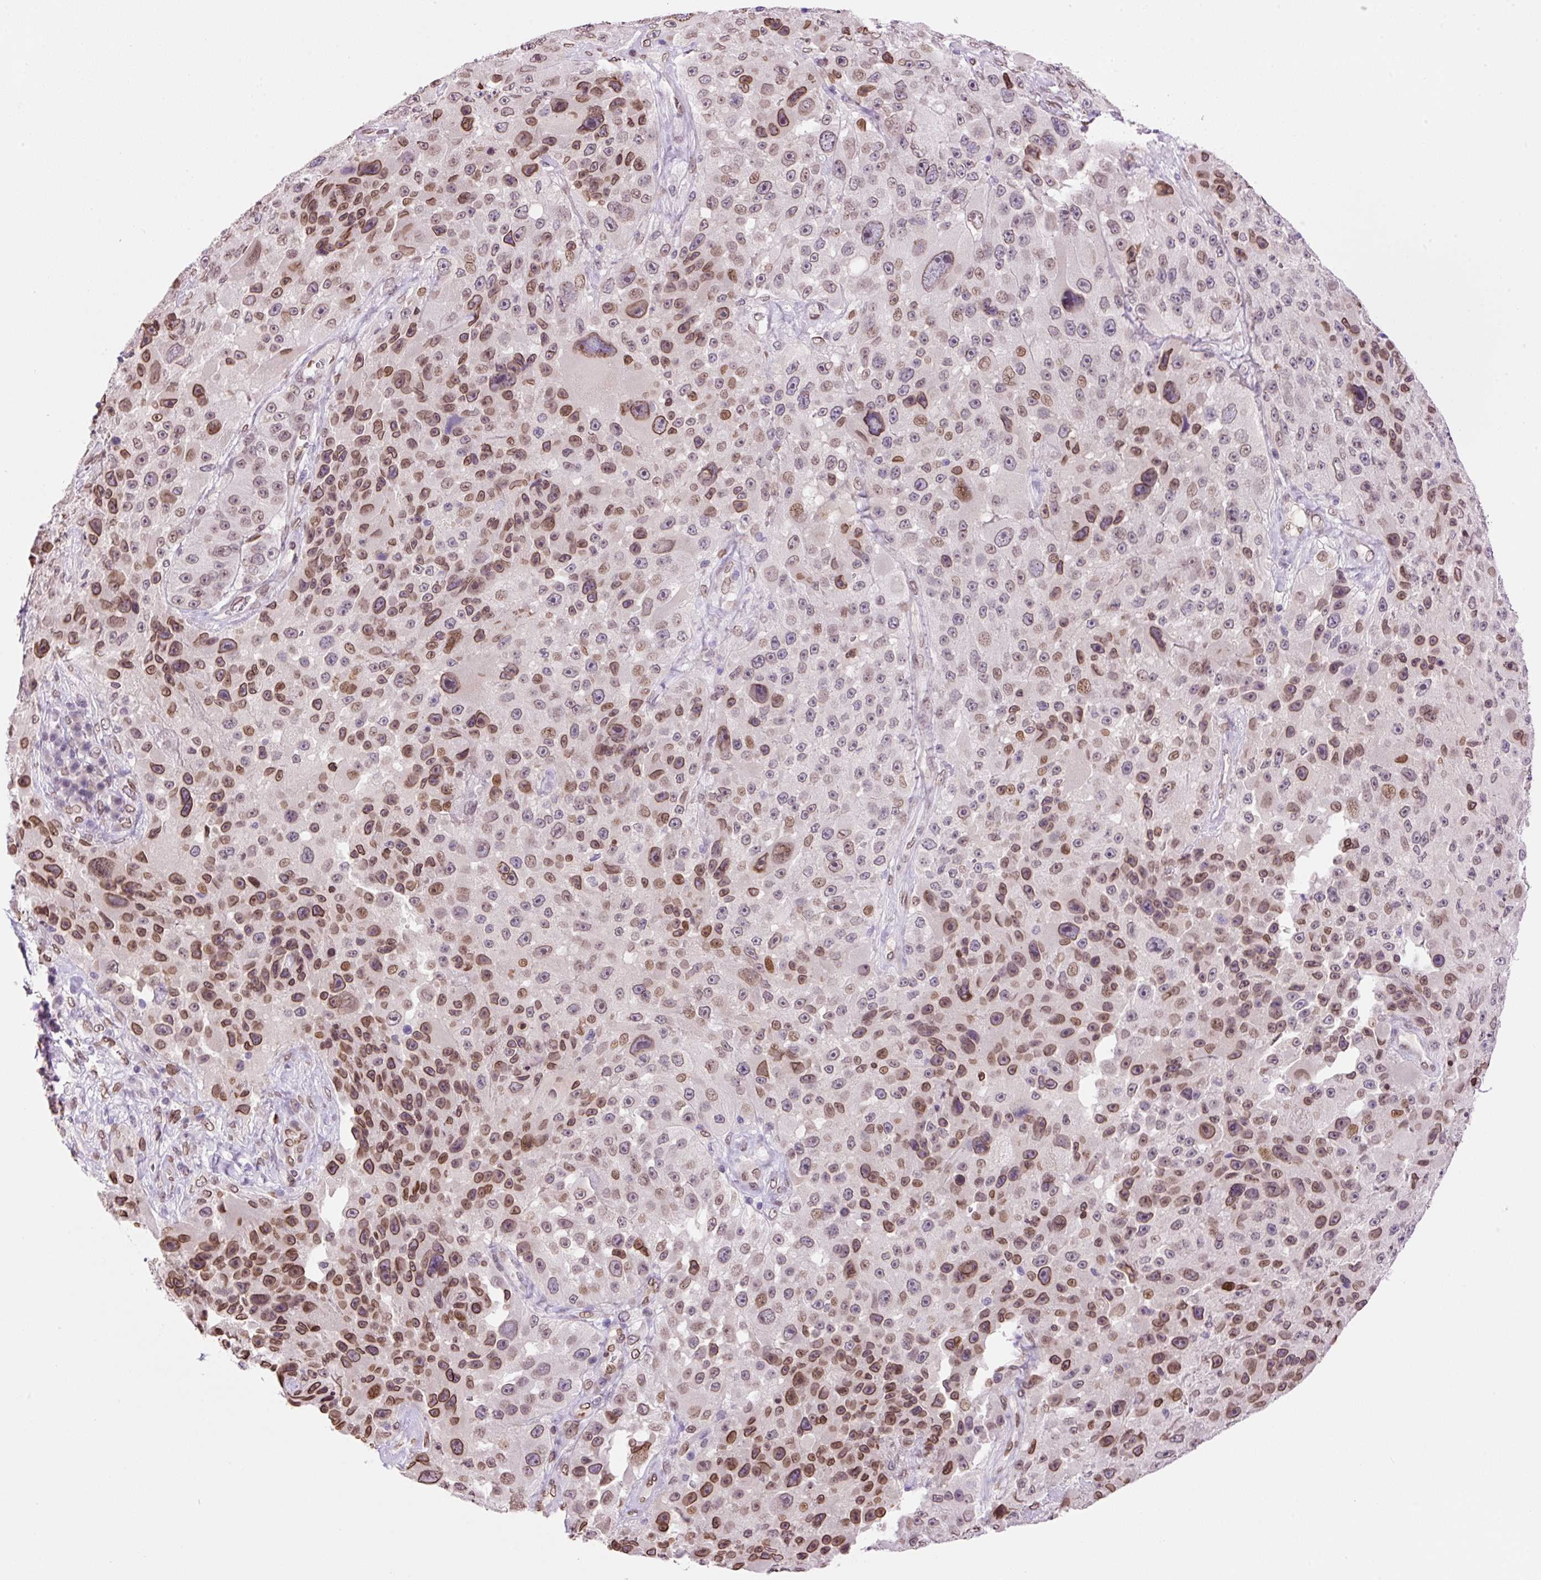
{"staining": {"intensity": "moderate", "quantity": "25%-75%", "location": "cytoplasmic/membranous,nuclear"}, "tissue": "melanoma", "cell_type": "Tumor cells", "image_type": "cancer", "snomed": [{"axis": "morphology", "description": "Malignant melanoma, Metastatic site"}, {"axis": "topography", "description": "Lymph node"}], "caption": "An IHC histopathology image of tumor tissue is shown. Protein staining in brown shows moderate cytoplasmic/membranous and nuclear positivity in malignant melanoma (metastatic site) within tumor cells.", "gene": "ZNF224", "patient": {"sex": "male", "age": 62}}